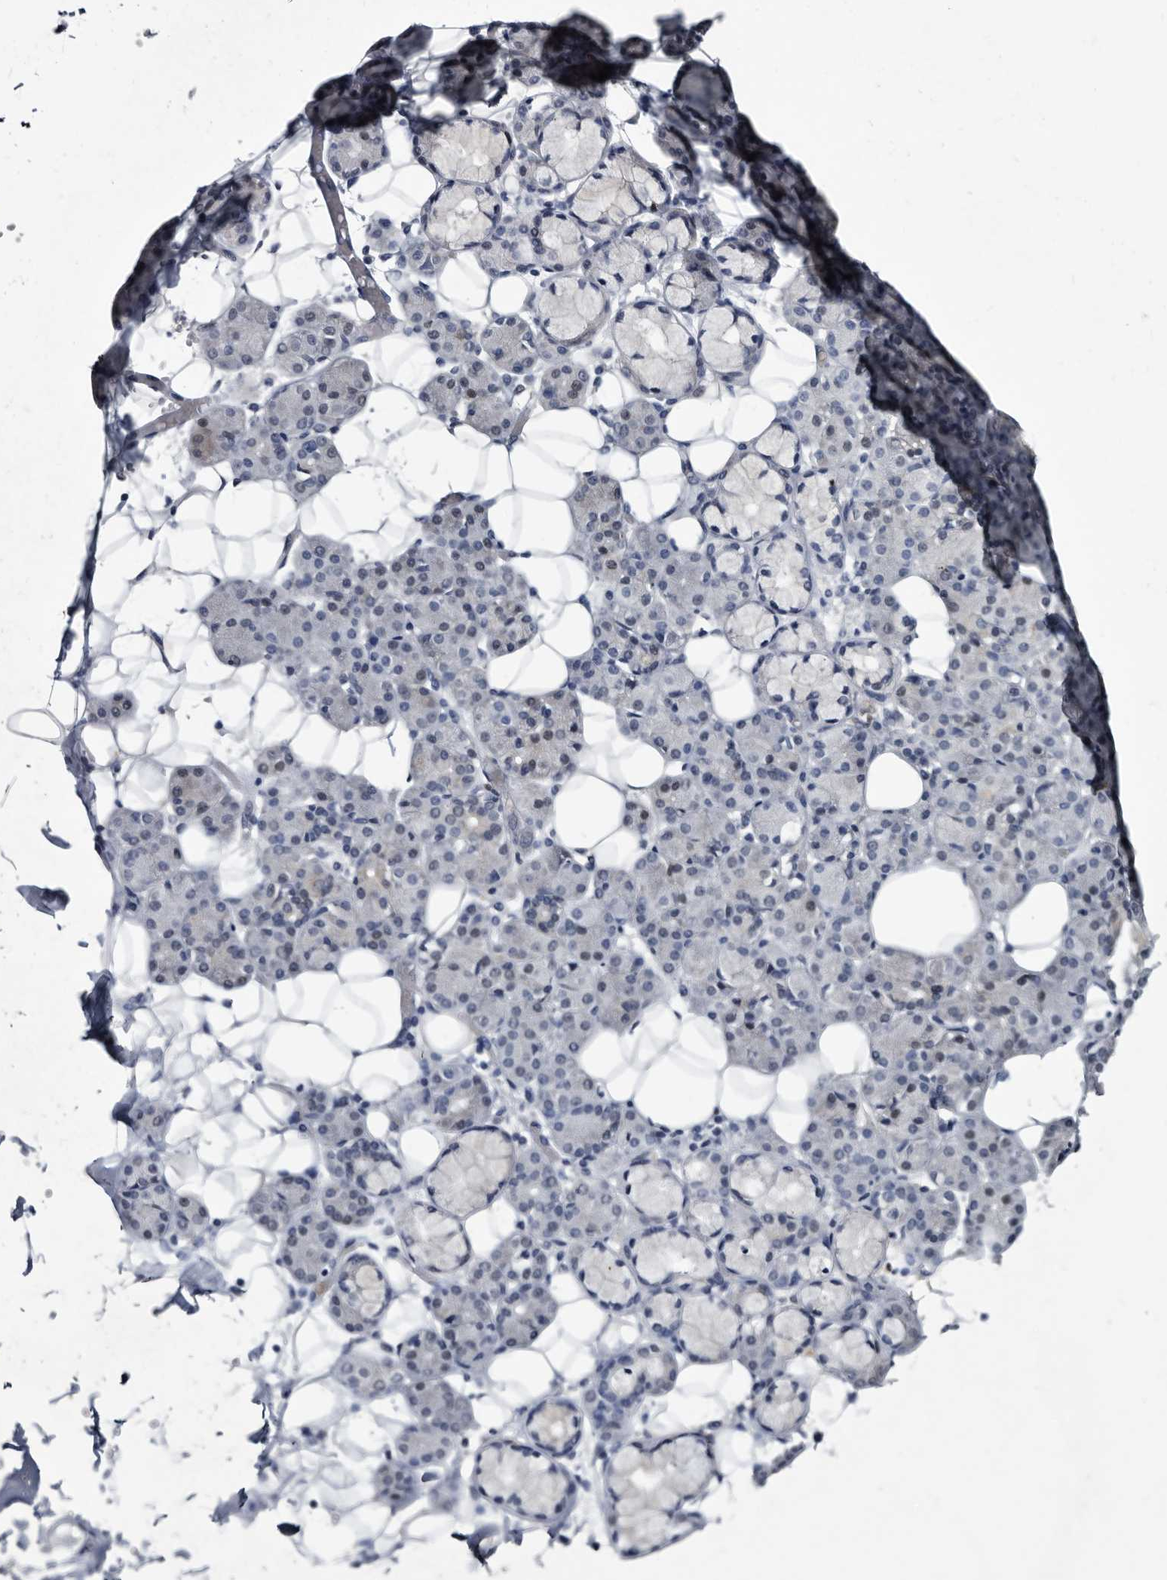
{"staining": {"intensity": "negative", "quantity": "none", "location": "none"}, "tissue": "salivary gland", "cell_type": "Glandular cells", "image_type": "normal", "snomed": [{"axis": "morphology", "description": "Normal tissue, NOS"}, {"axis": "topography", "description": "Salivary gland"}], "caption": "High power microscopy histopathology image of an IHC micrograph of normal salivary gland, revealing no significant staining in glandular cells.", "gene": "SERPINB8", "patient": {"sex": "male", "age": 63}}